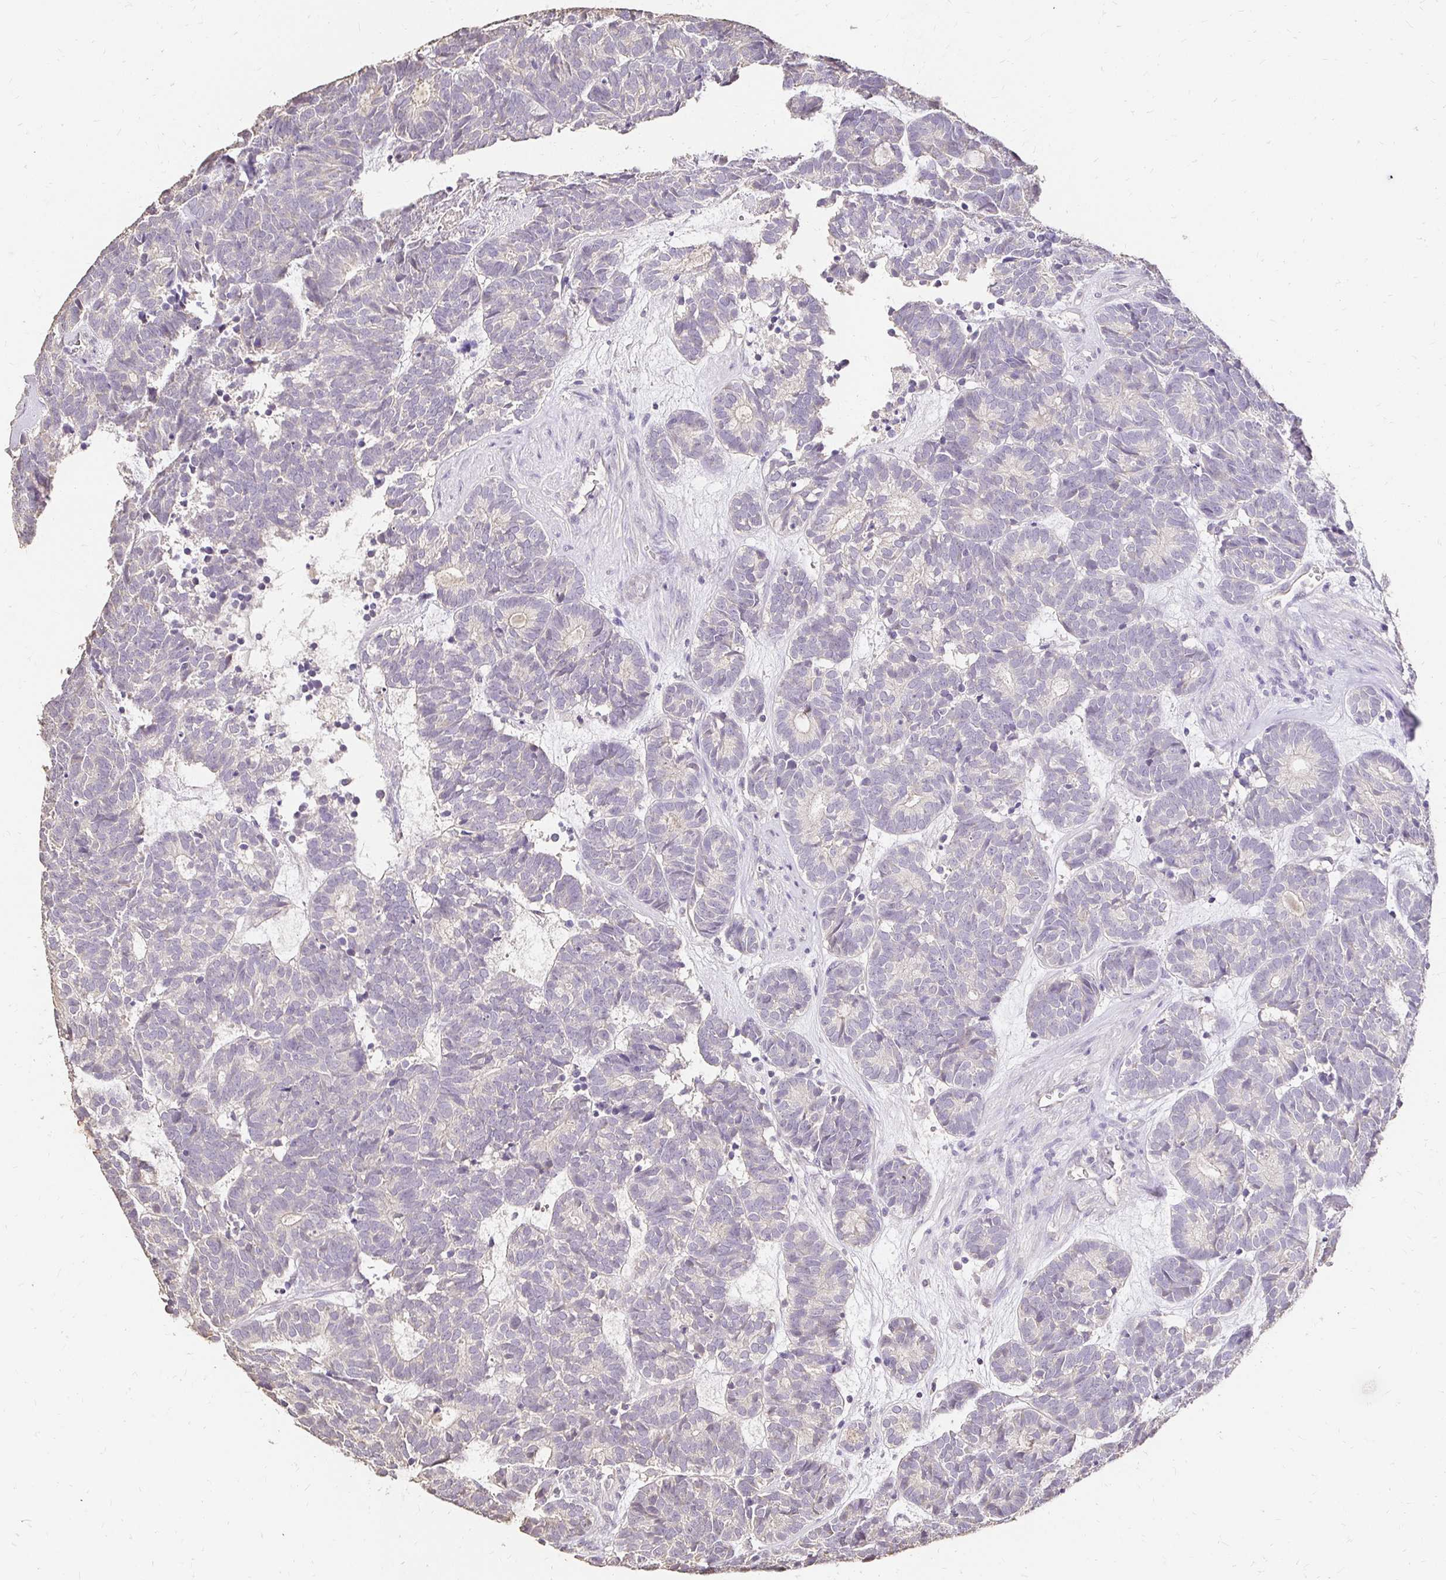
{"staining": {"intensity": "negative", "quantity": "none", "location": "none"}, "tissue": "head and neck cancer", "cell_type": "Tumor cells", "image_type": "cancer", "snomed": [{"axis": "morphology", "description": "Adenocarcinoma, NOS"}, {"axis": "topography", "description": "Head-Neck"}], "caption": "There is no significant staining in tumor cells of head and neck cancer (adenocarcinoma).", "gene": "UGT1A6", "patient": {"sex": "female", "age": 81}}